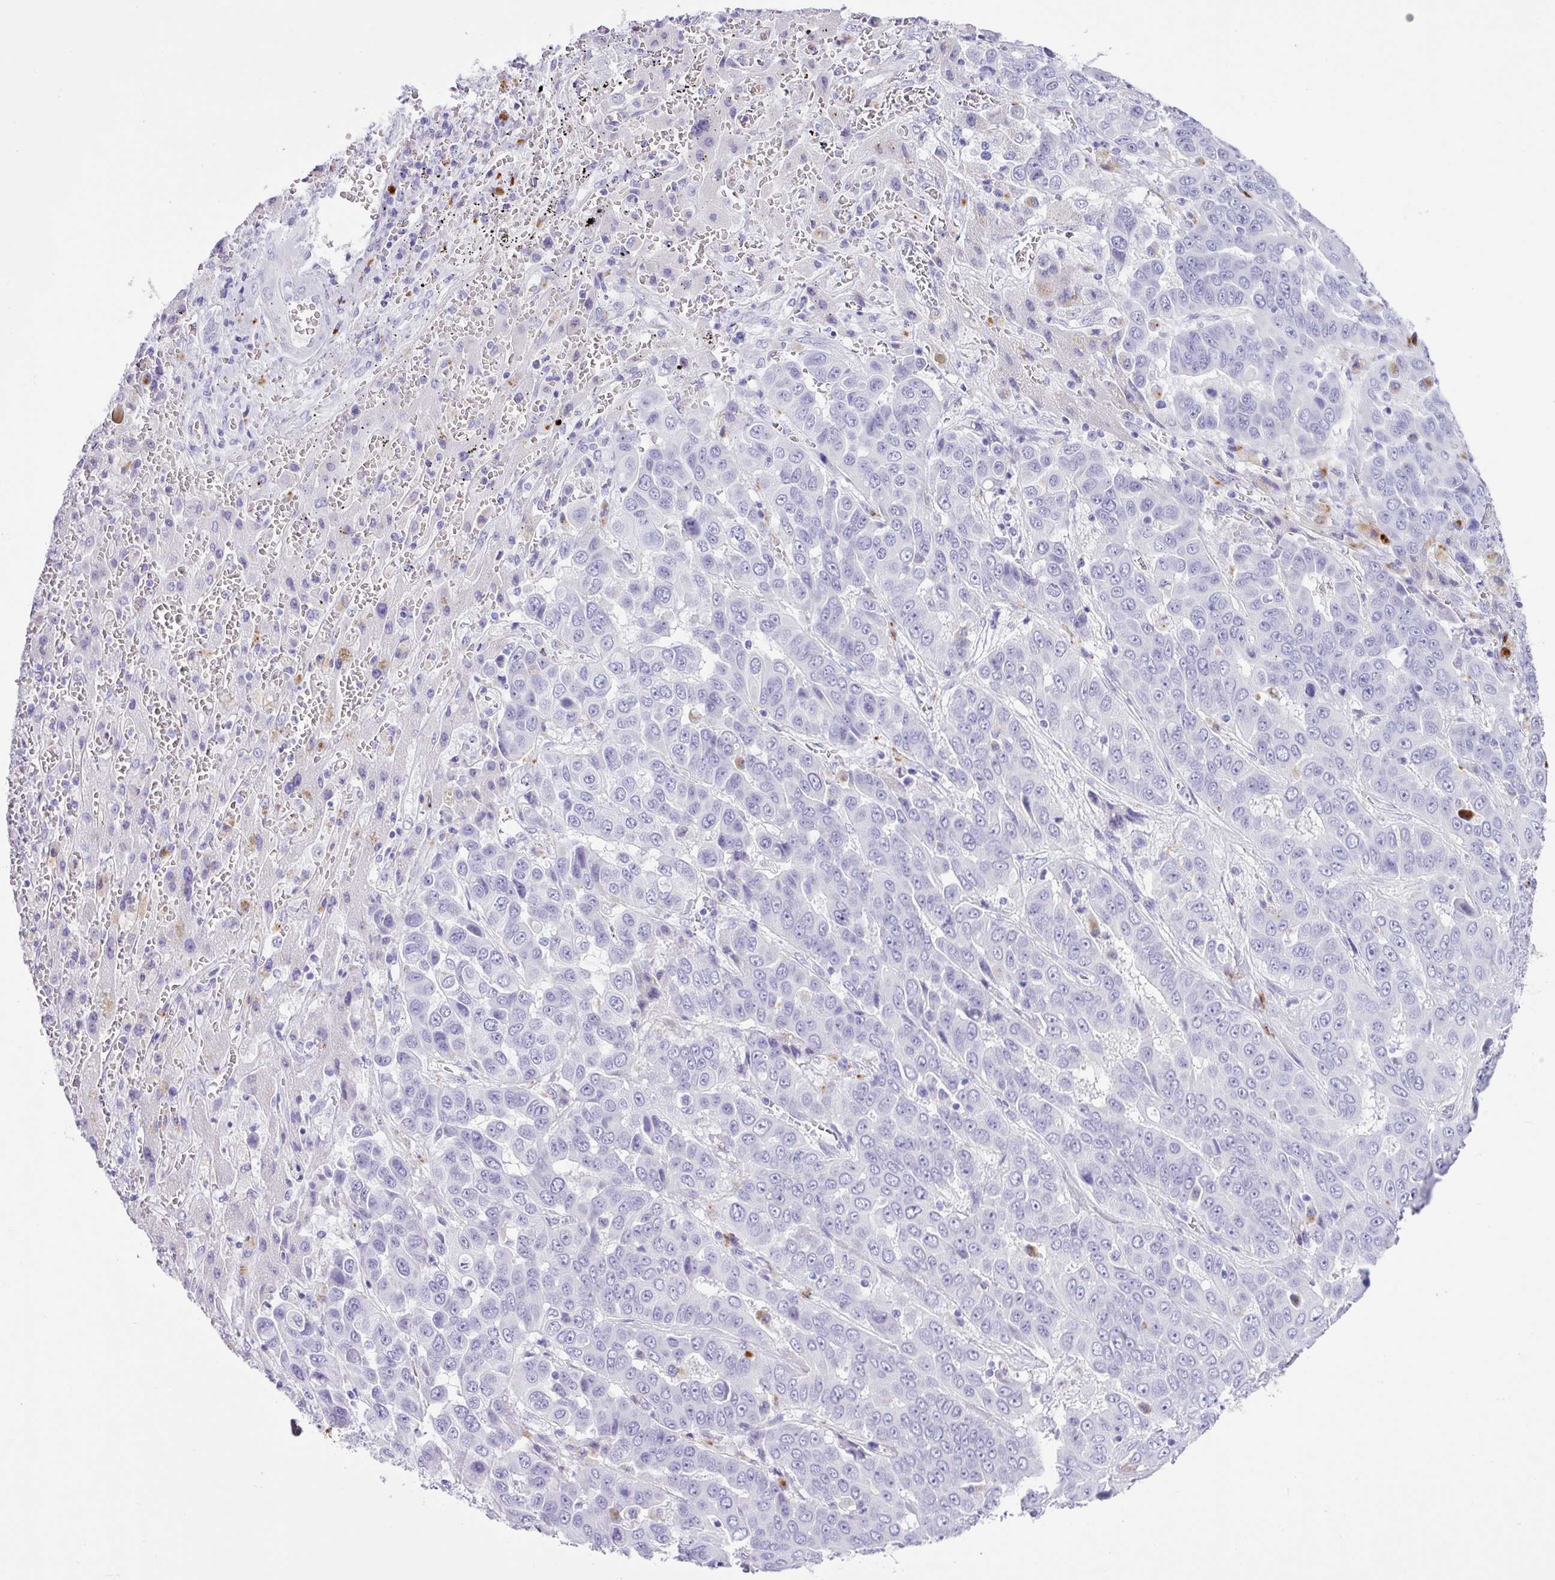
{"staining": {"intensity": "negative", "quantity": "none", "location": "none"}, "tissue": "liver cancer", "cell_type": "Tumor cells", "image_type": "cancer", "snomed": [{"axis": "morphology", "description": "Cholangiocarcinoma"}, {"axis": "topography", "description": "Liver"}], "caption": "IHC of human liver cancer exhibits no positivity in tumor cells.", "gene": "ZG16", "patient": {"sex": "female", "age": 52}}